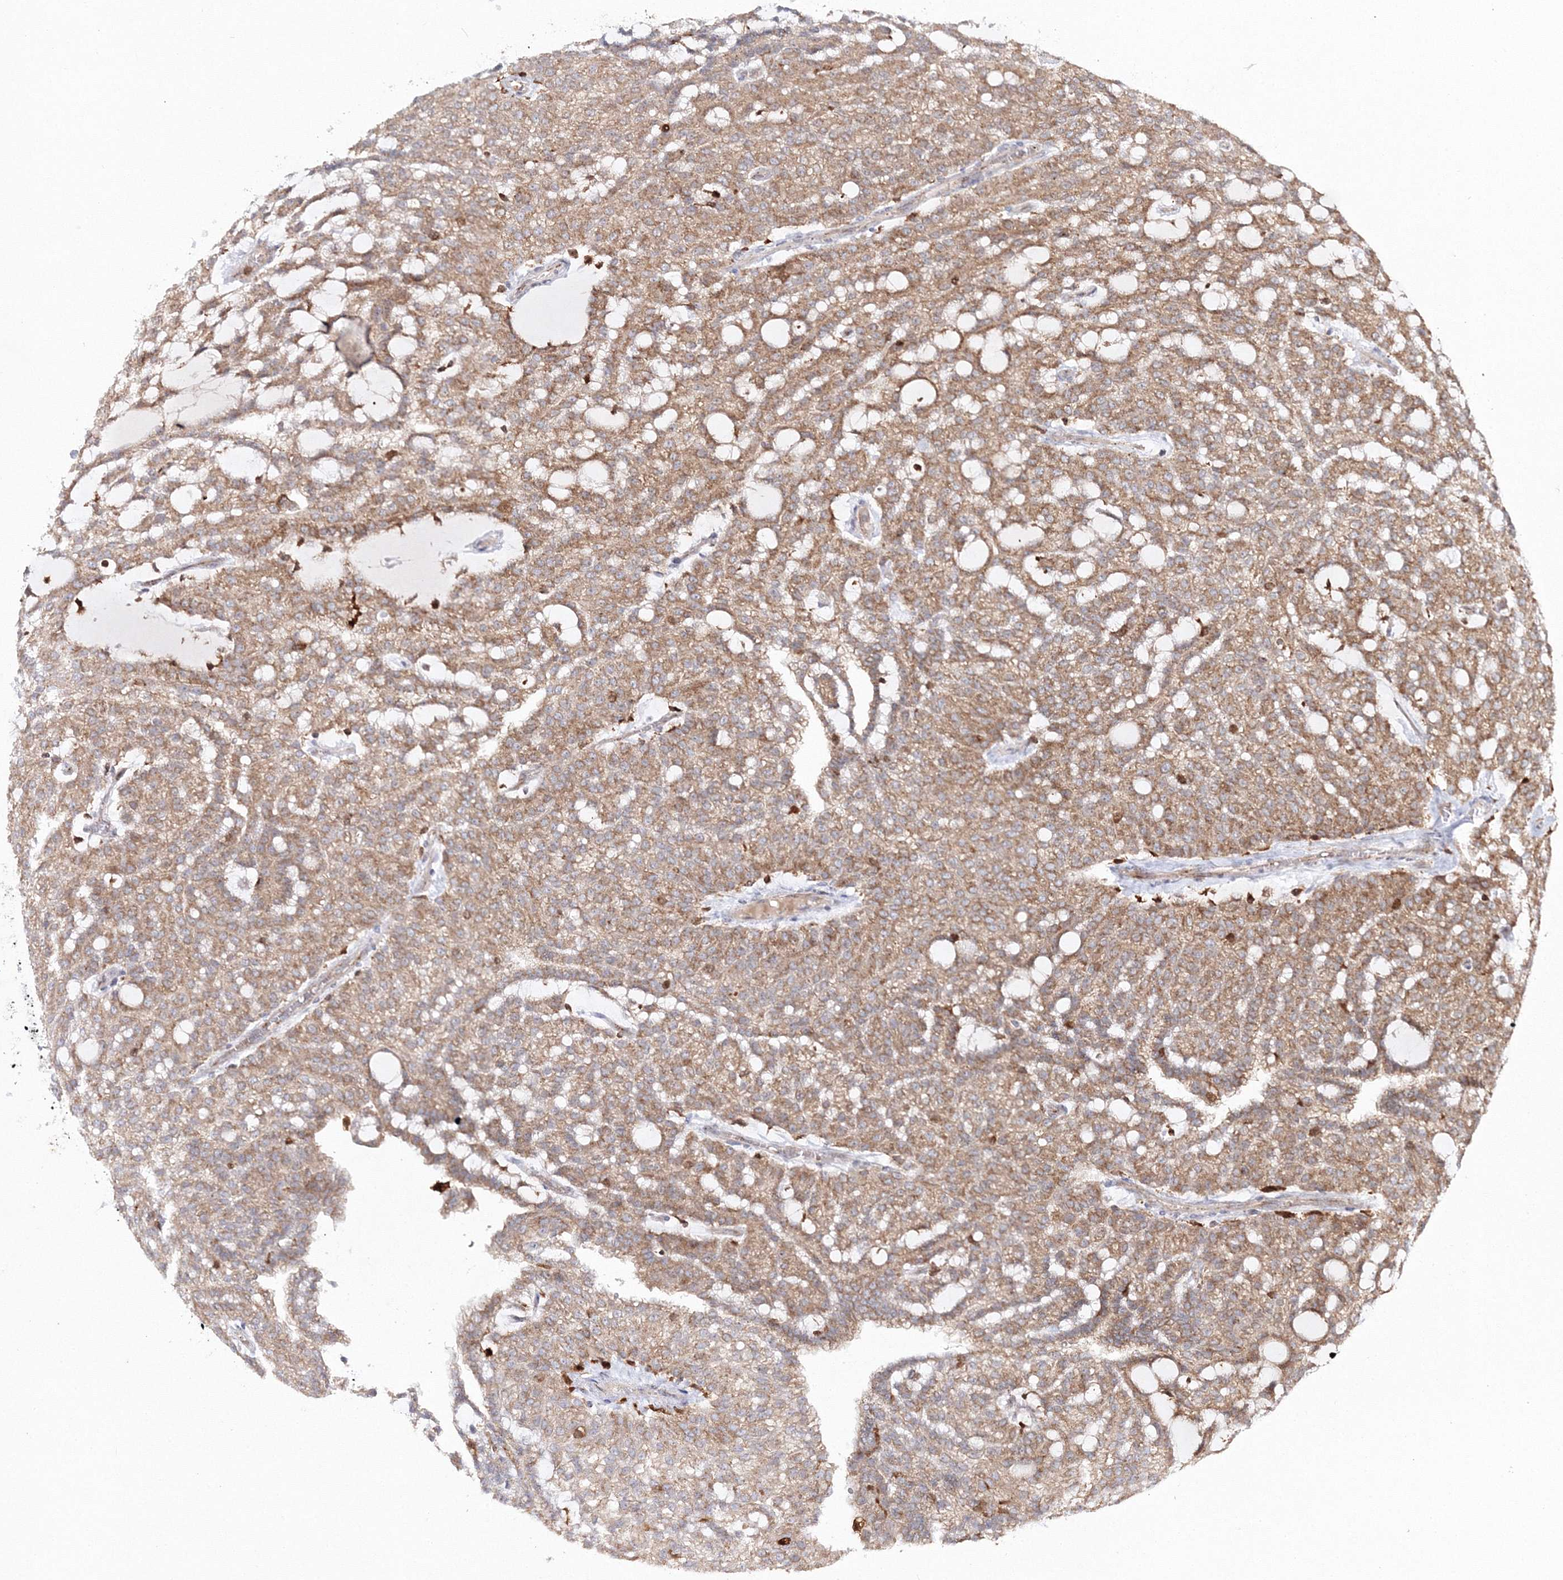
{"staining": {"intensity": "moderate", "quantity": ">75%", "location": "cytoplasmic/membranous"}, "tissue": "renal cancer", "cell_type": "Tumor cells", "image_type": "cancer", "snomed": [{"axis": "morphology", "description": "Adenocarcinoma, NOS"}, {"axis": "topography", "description": "Kidney"}], "caption": "Immunohistochemical staining of human renal cancer exhibits medium levels of moderate cytoplasmic/membranous staining in about >75% of tumor cells.", "gene": "ARCN1", "patient": {"sex": "male", "age": 63}}